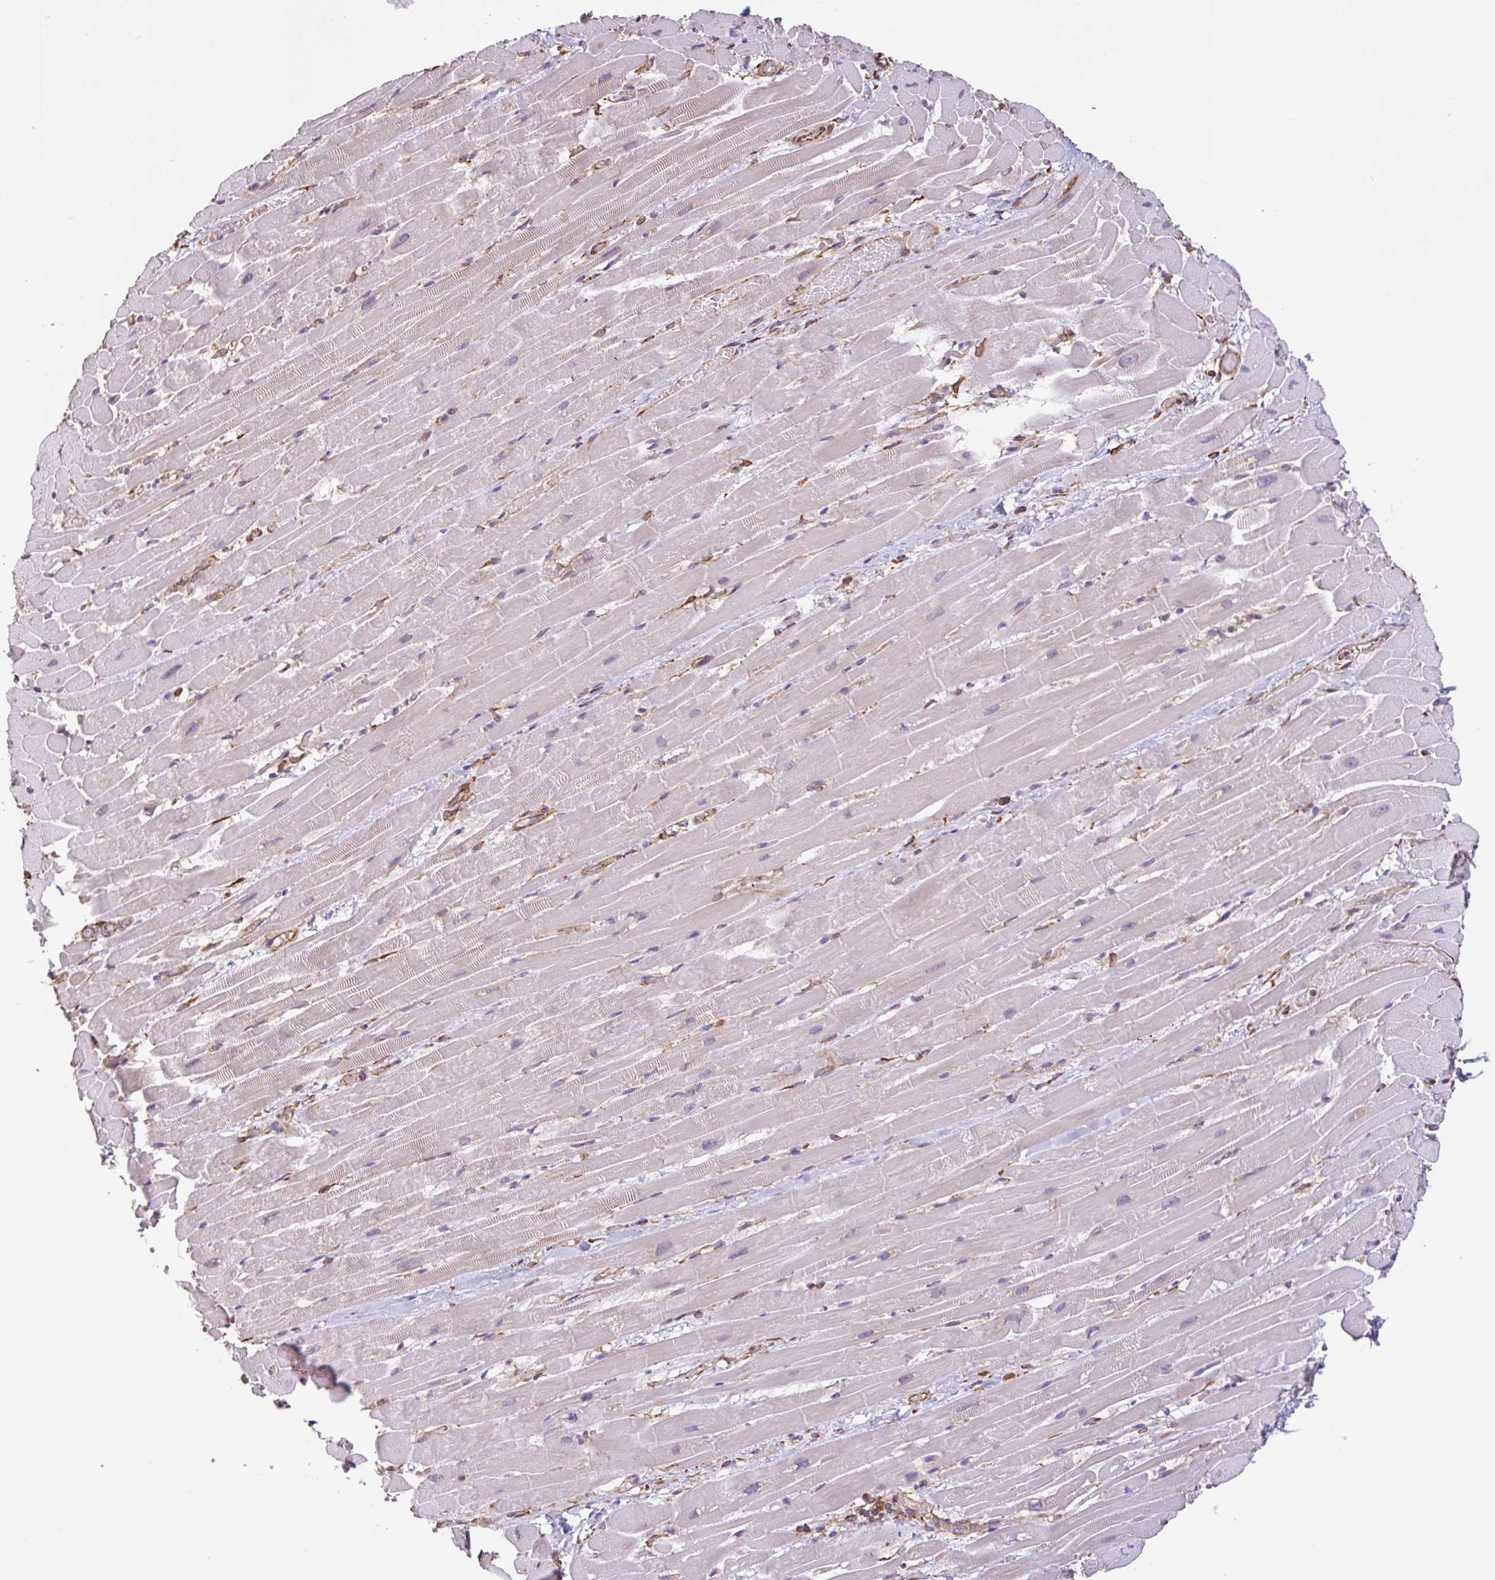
{"staining": {"intensity": "negative", "quantity": "none", "location": "none"}, "tissue": "heart muscle", "cell_type": "Cardiomyocytes", "image_type": "normal", "snomed": [{"axis": "morphology", "description": "Normal tissue, NOS"}, {"axis": "topography", "description": "Heart"}], "caption": "Histopathology image shows no significant protein expression in cardiomyocytes of unremarkable heart muscle.", "gene": "ZNF790", "patient": {"sex": "male", "age": 37}}